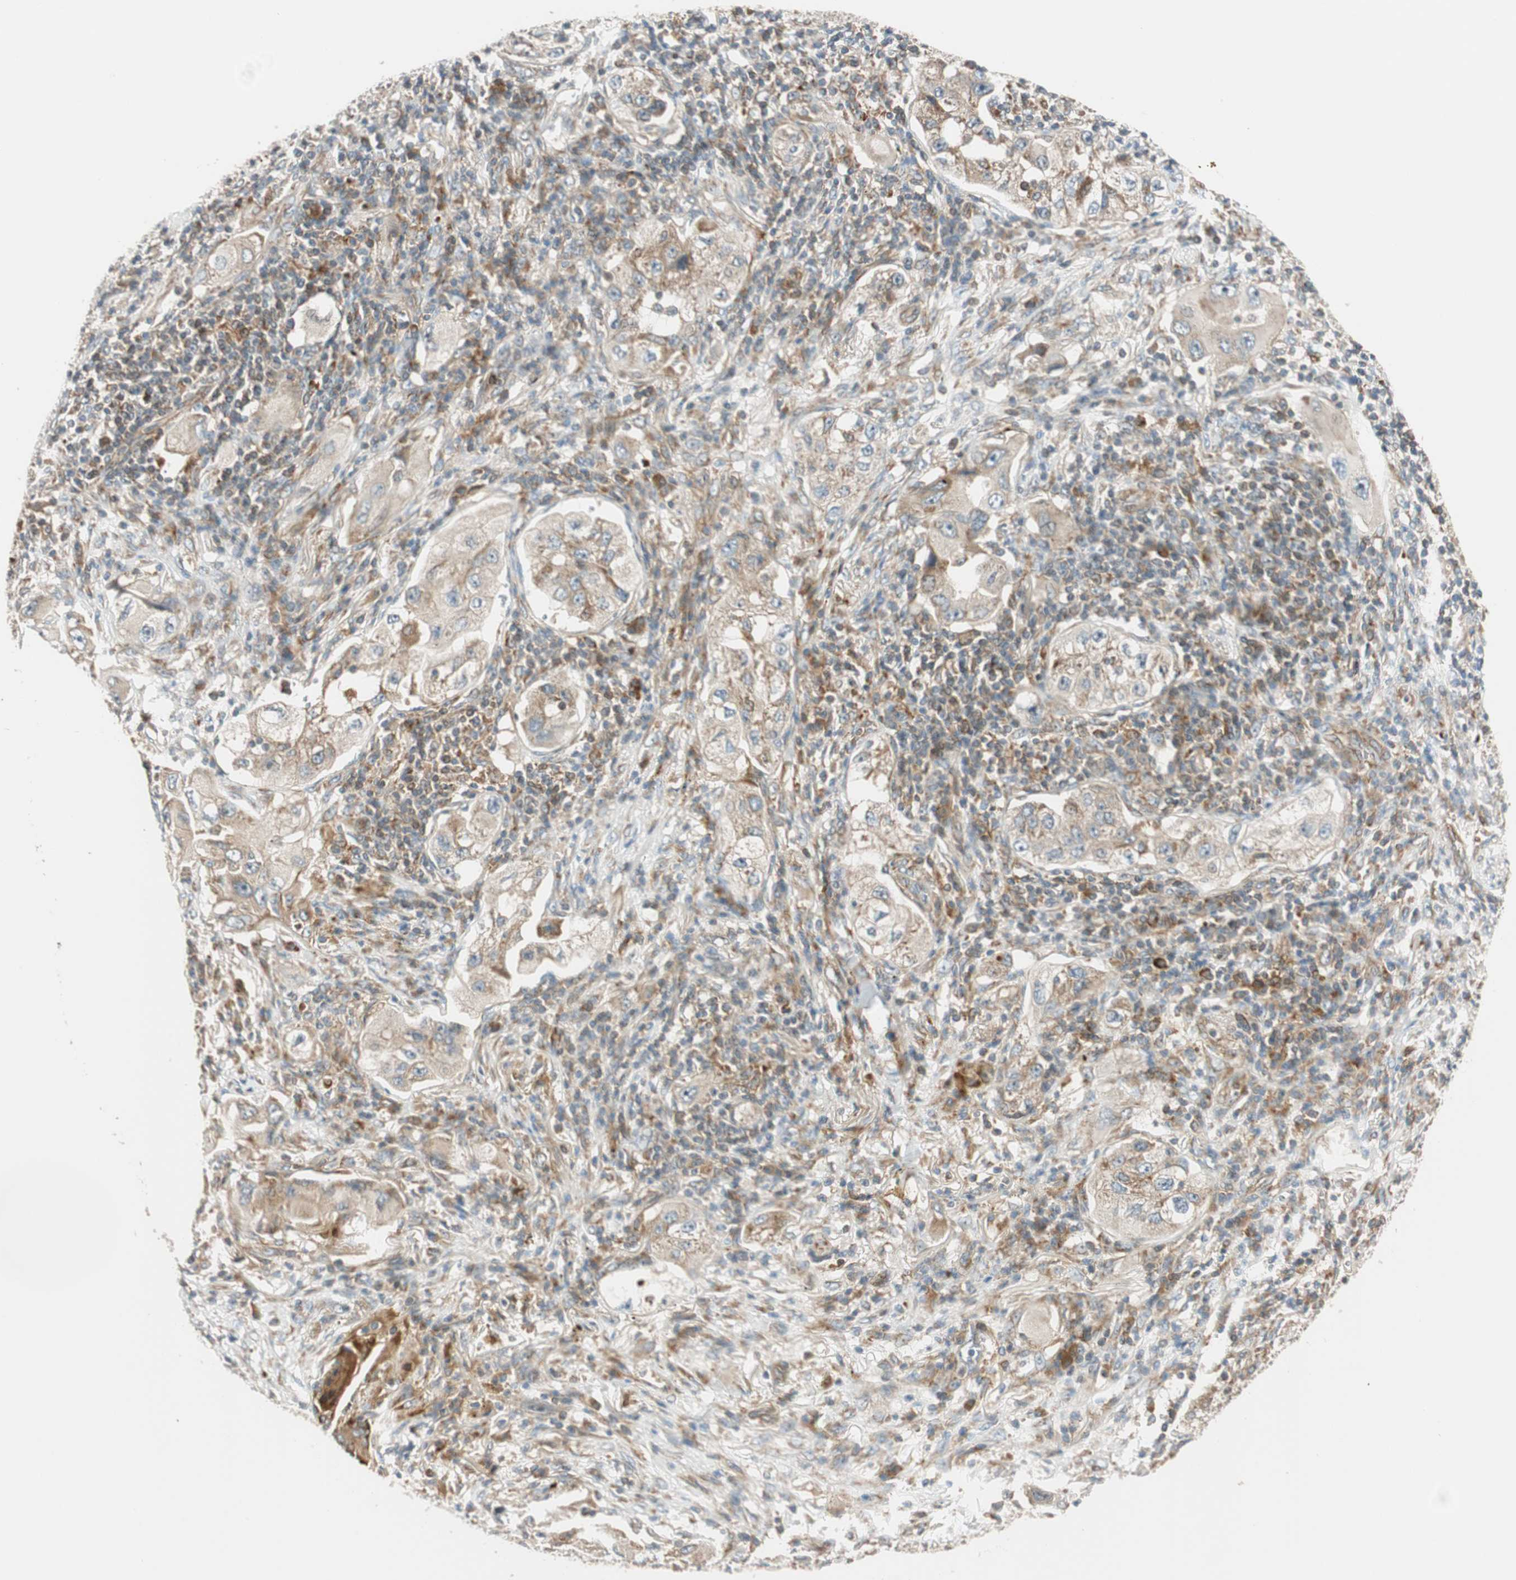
{"staining": {"intensity": "weak", "quantity": ">75%", "location": "cytoplasmic/membranous"}, "tissue": "lung cancer", "cell_type": "Tumor cells", "image_type": "cancer", "snomed": [{"axis": "morphology", "description": "Adenocarcinoma, NOS"}, {"axis": "topography", "description": "Lung"}], "caption": "DAB (3,3'-diaminobenzidine) immunohistochemical staining of lung cancer (adenocarcinoma) reveals weak cytoplasmic/membranous protein expression in approximately >75% of tumor cells.", "gene": "ABI1", "patient": {"sex": "female", "age": 65}}